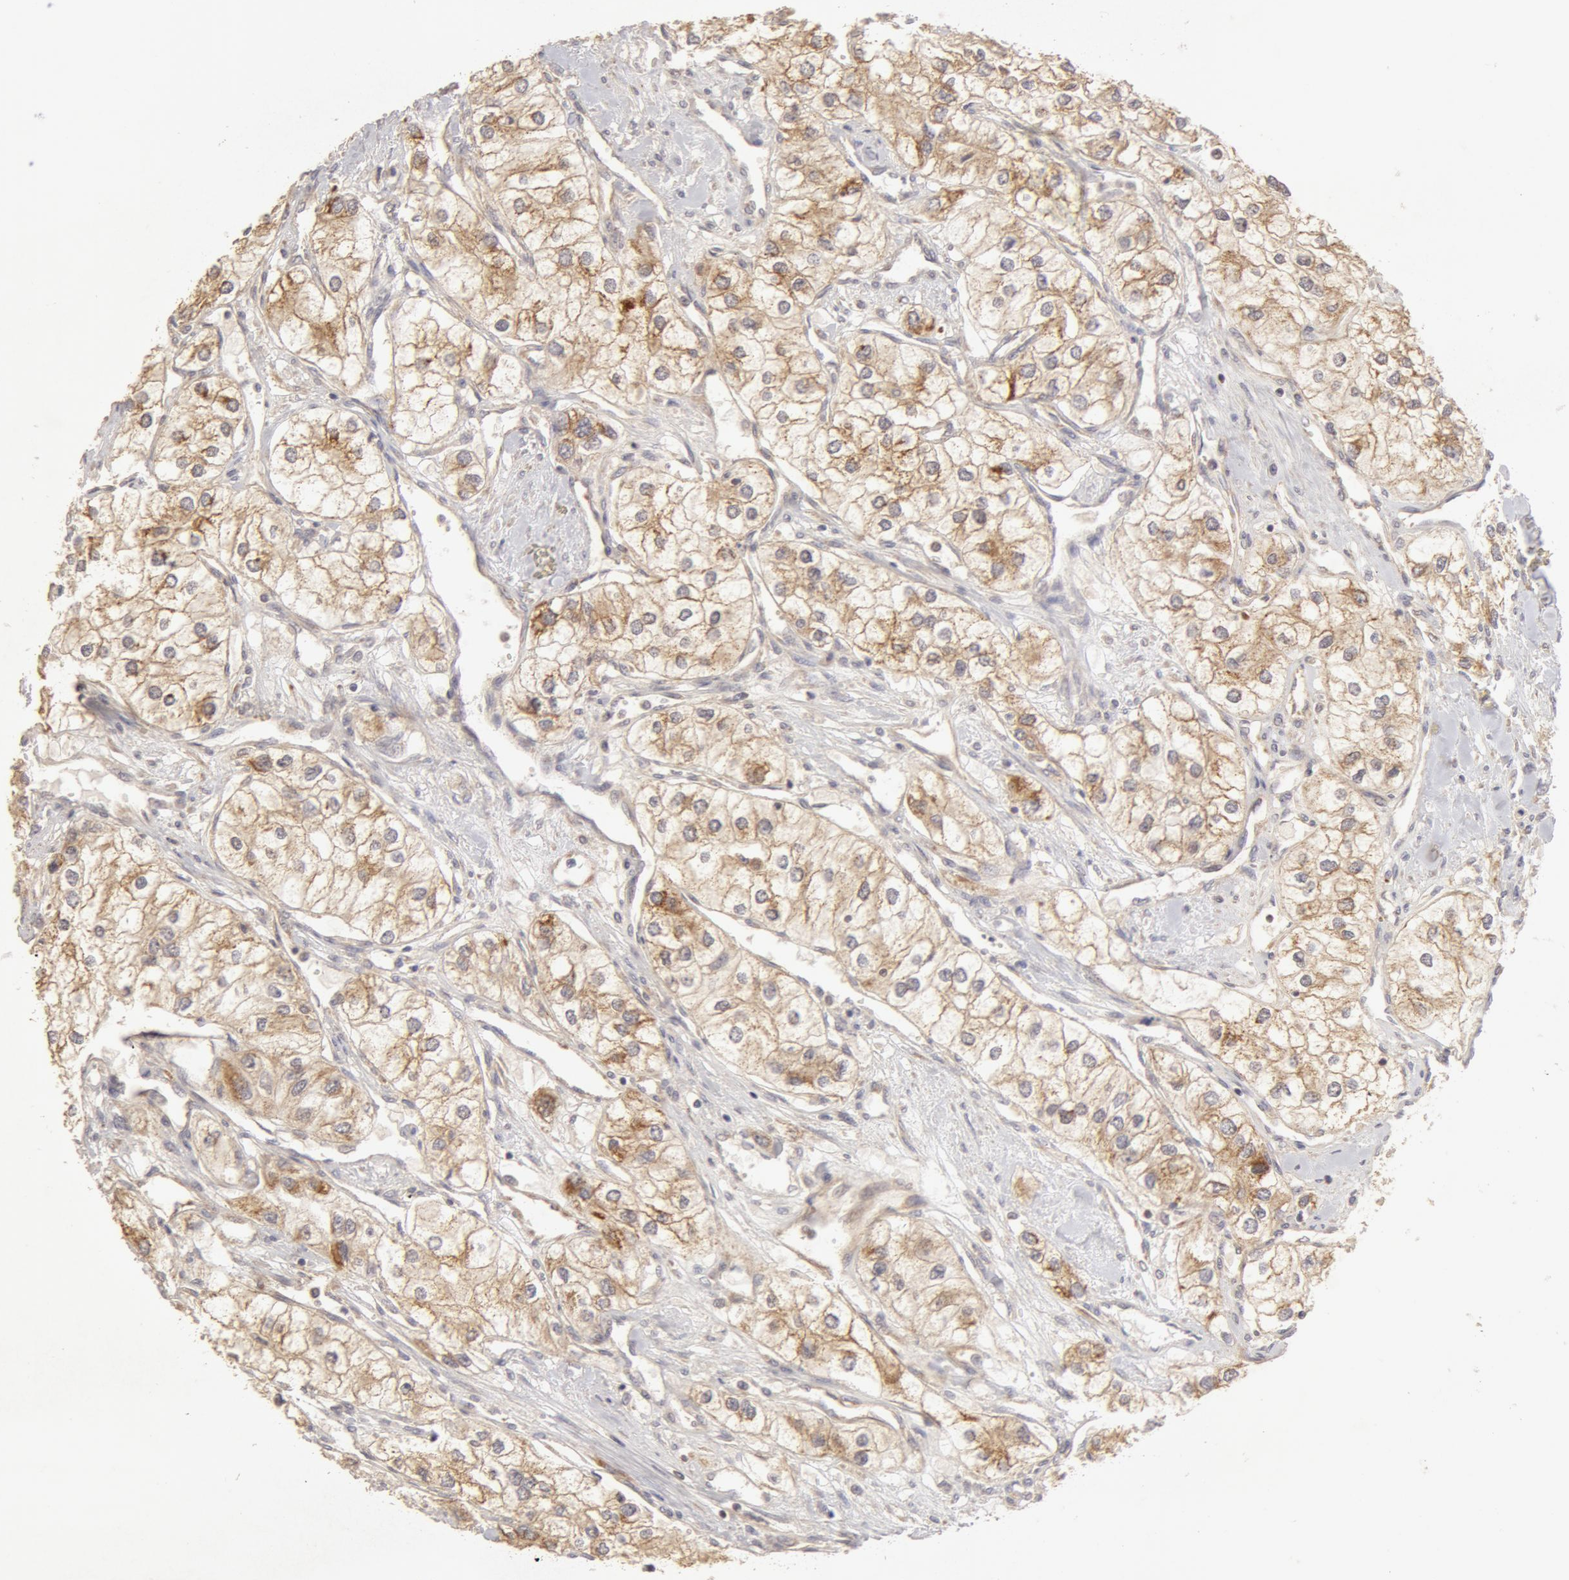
{"staining": {"intensity": "weak", "quantity": "<25%", "location": "cytoplasmic/membranous"}, "tissue": "renal cancer", "cell_type": "Tumor cells", "image_type": "cancer", "snomed": [{"axis": "morphology", "description": "Adenocarcinoma, NOS"}, {"axis": "topography", "description": "Kidney"}], "caption": "The histopathology image reveals no significant positivity in tumor cells of adenocarcinoma (renal).", "gene": "ADPRH", "patient": {"sex": "male", "age": 57}}